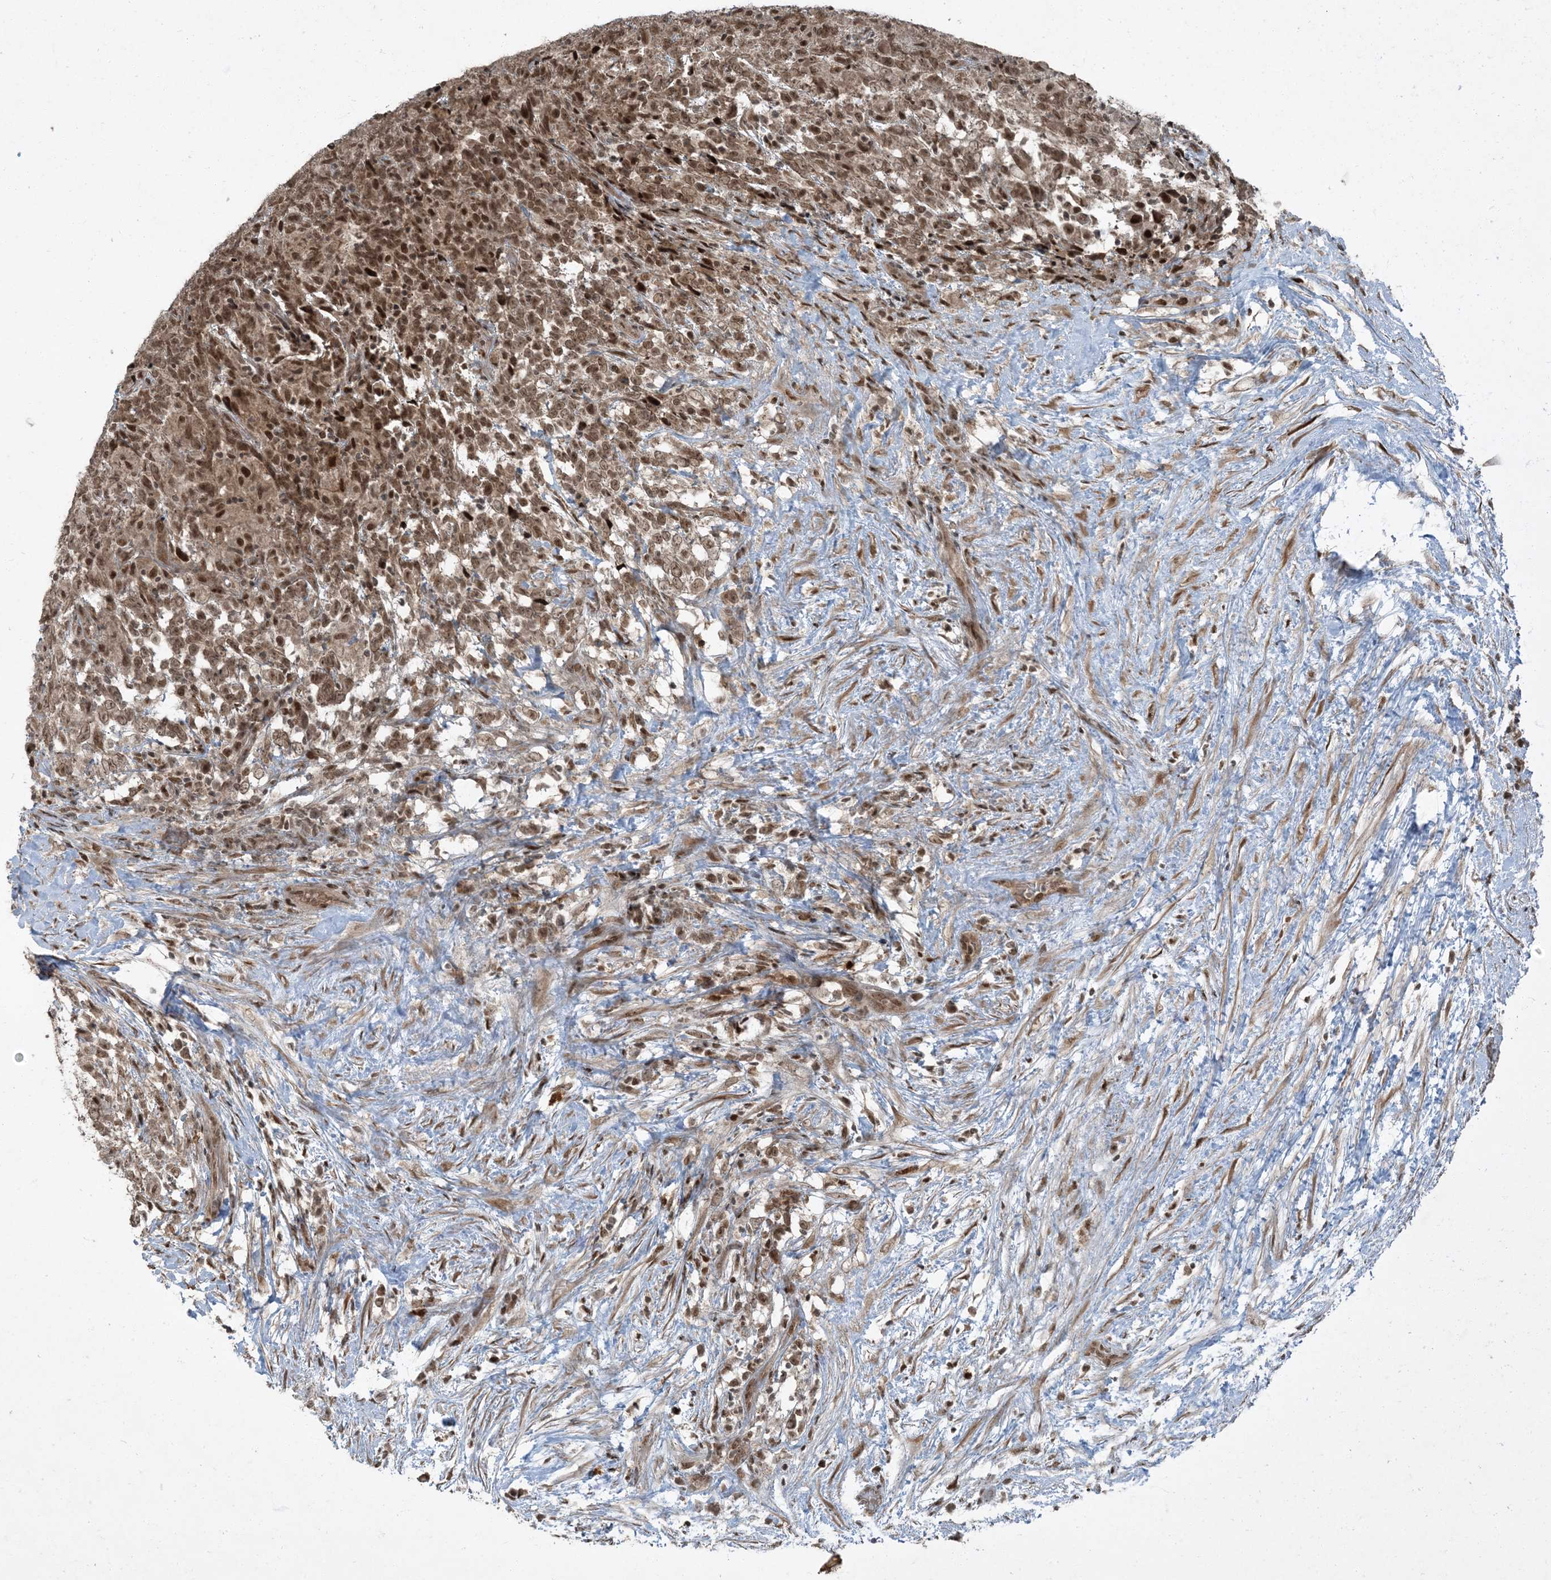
{"staining": {"intensity": "moderate", "quantity": ">75%", "location": "nuclear"}, "tissue": "testis cancer", "cell_type": "Tumor cells", "image_type": "cancer", "snomed": [{"axis": "morphology", "description": "Carcinoma, Embryonal, NOS"}, {"axis": "topography", "description": "Testis"}], "caption": "IHC of testis cancer exhibits medium levels of moderate nuclear positivity in approximately >75% of tumor cells.", "gene": "TRAPPC12", "patient": {"sex": "male", "age": 26}}